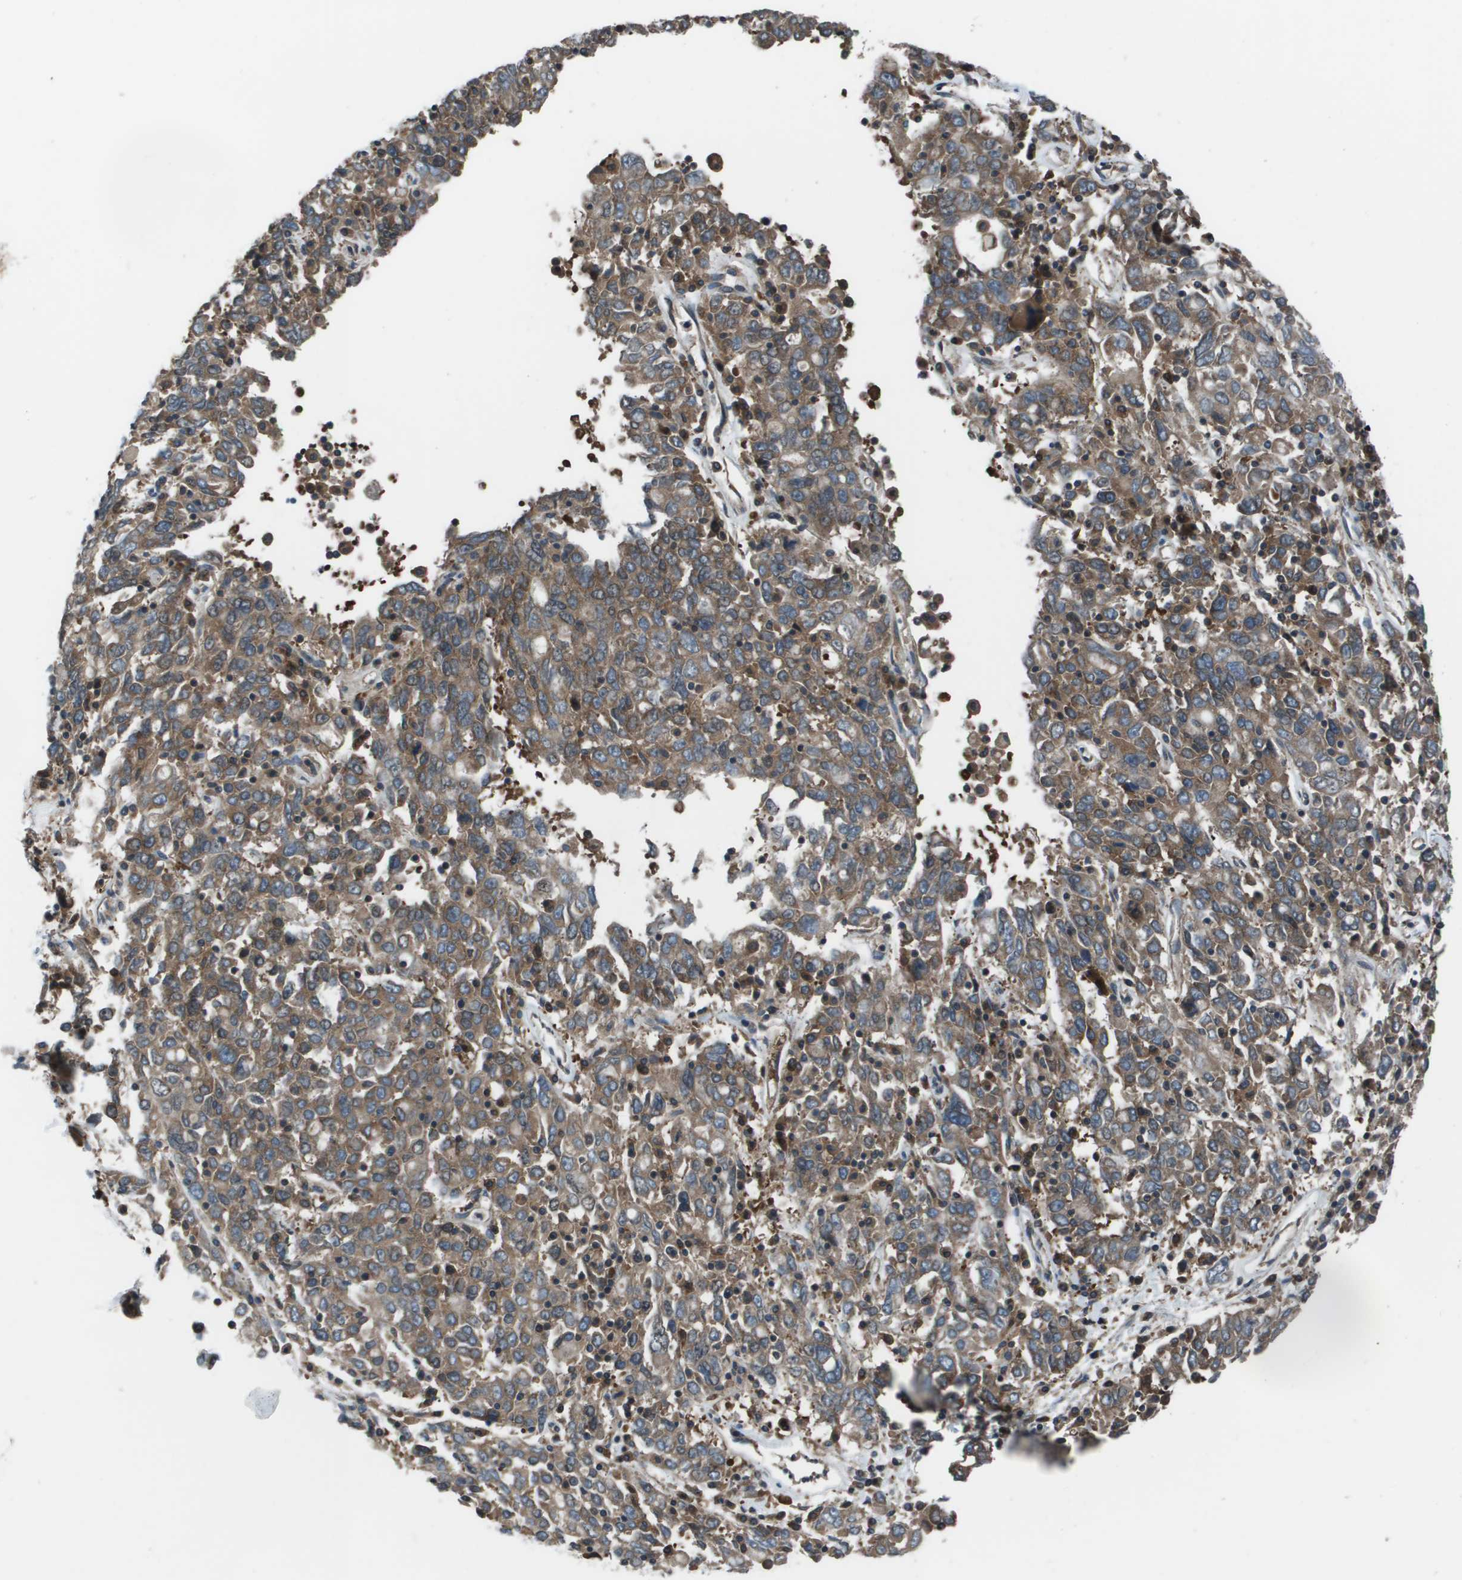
{"staining": {"intensity": "moderate", "quantity": ">75%", "location": "cytoplasmic/membranous"}, "tissue": "ovarian cancer", "cell_type": "Tumor cells", "image_type": "cancer", "snomed": [{"axis": "morphology", "description": "Carcinoma, endometroid"}, {"axis": "topography", "description": "Ovary"}], "caption": "Tumor cells display medium levels of moderate cytoplasmic/membranous staining in about >75% of cells in human ovarian cancer. Nuclei are stained in blue.", "gene": "EIF3B", "patient": {"sex": "female", "age": 62}}